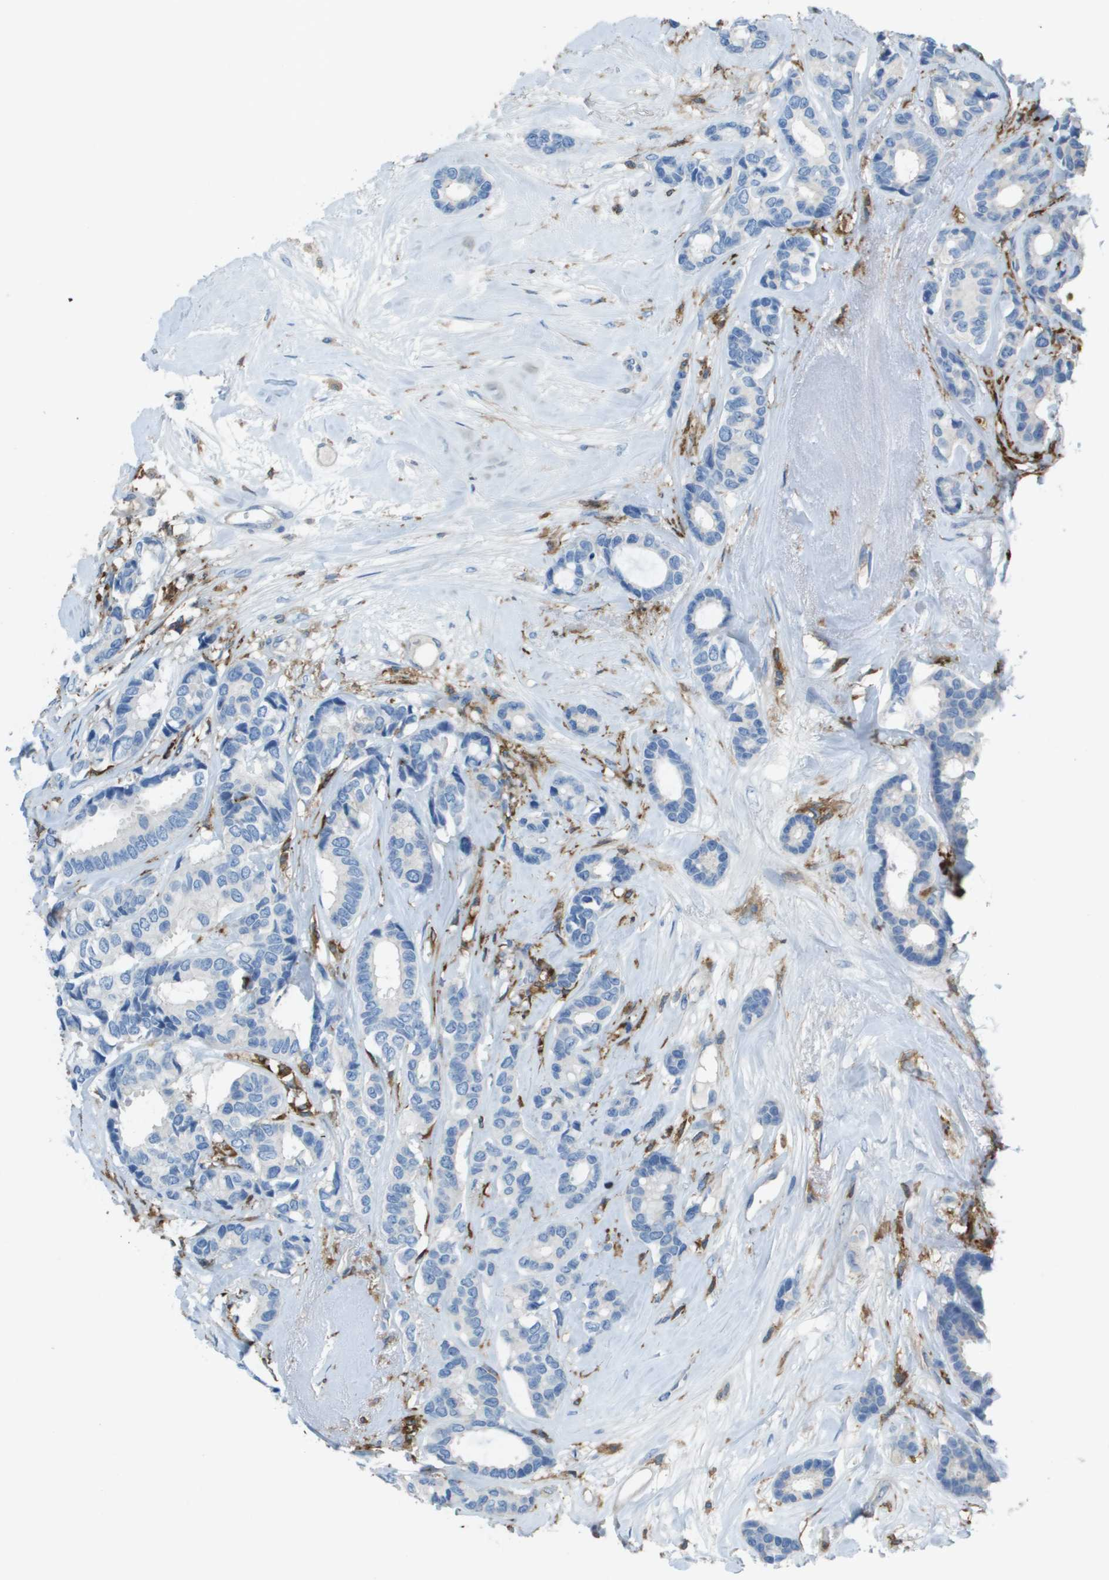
{"staining": {"intensity": "negative", "quantity": "none", "location": "none"}, "tissue": "breast cancer", "cell_type": "Tumor cells", "image_type": "cancer", "snomed": [{"axis": "morphology", "description": "Duct carcinoma"}, {"axis": "topography", "description": "Breast"}], "caption": "High power microscopy photomicrograph of an immunohistochemistry photomicrograph of breast cancer, revealing no significant positivity in tumor cells.", "gene": "APBB1IP", "patient": {"sex": "female", "age": 87}}